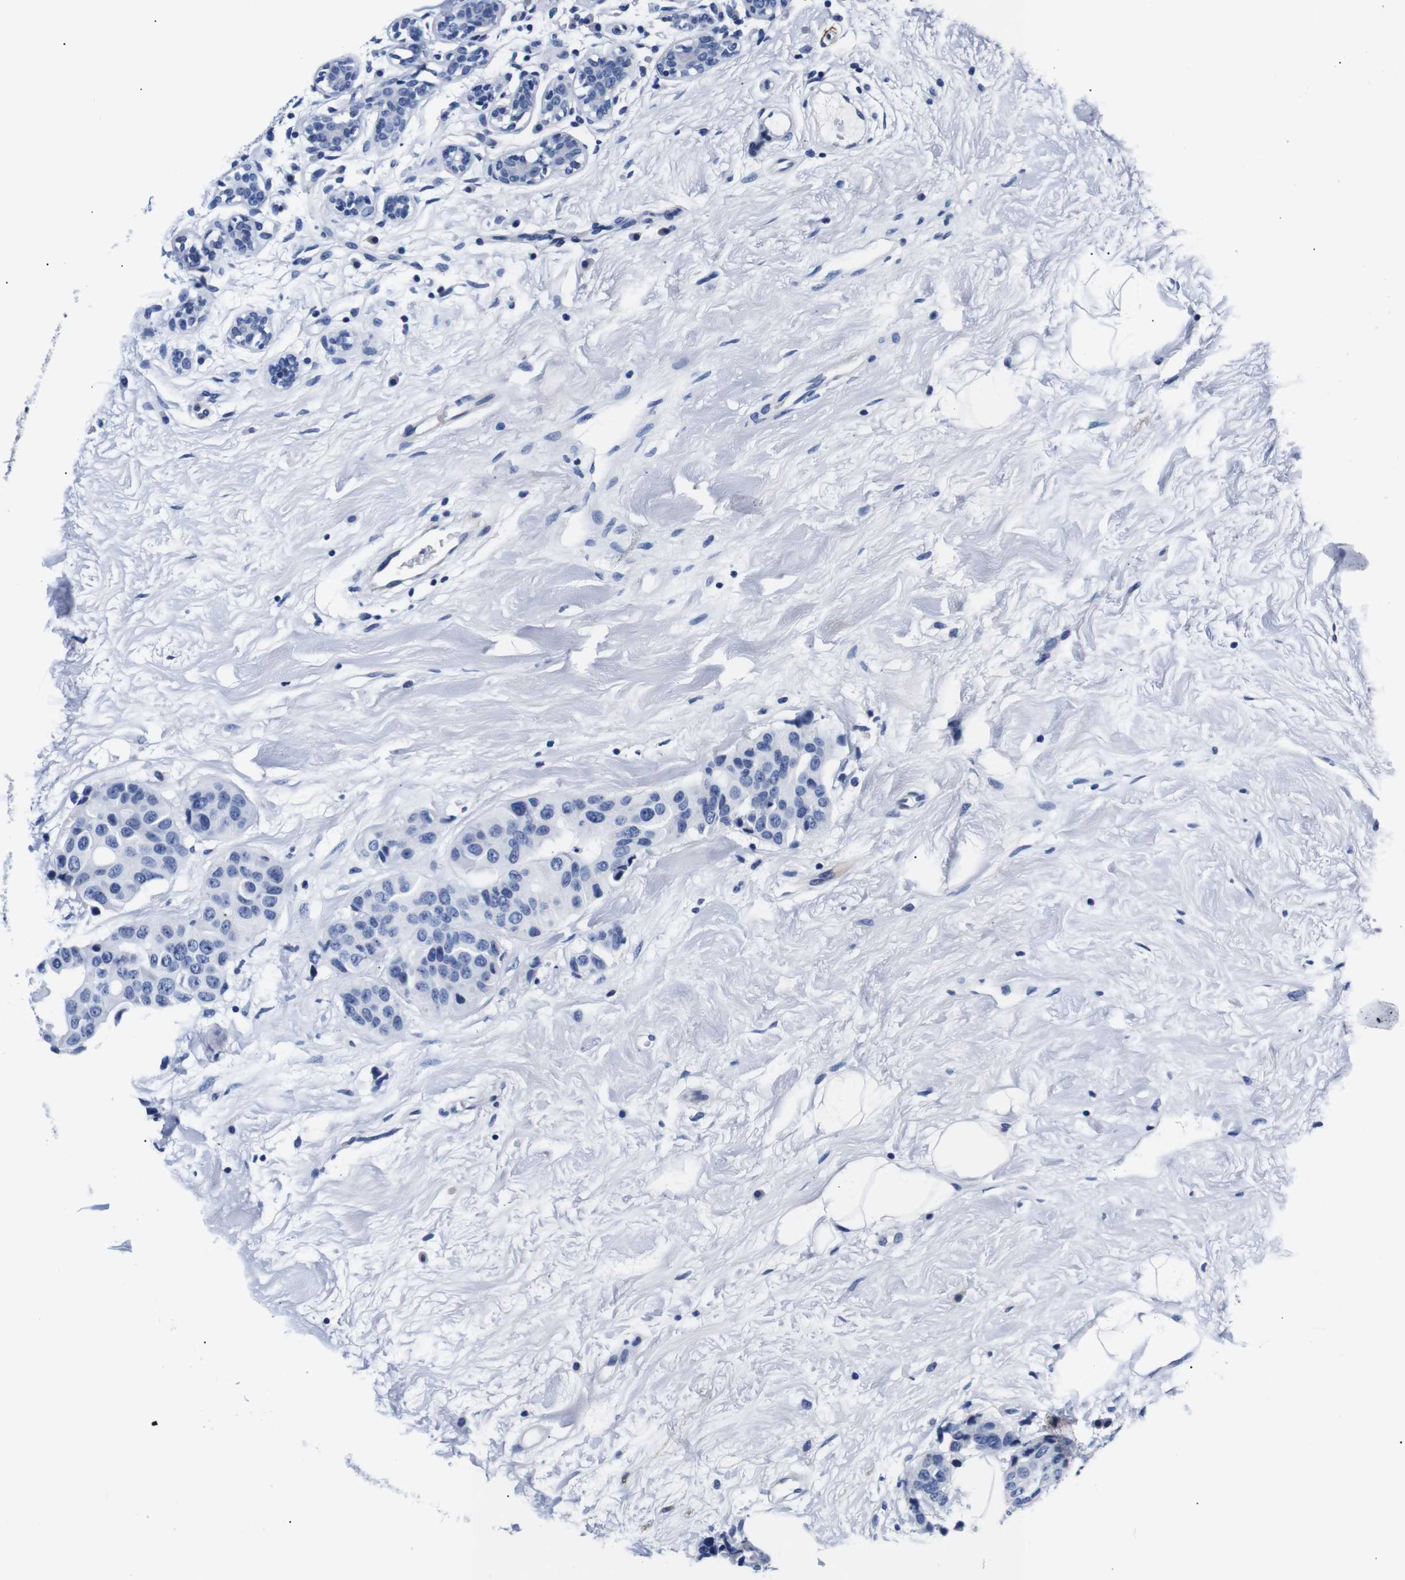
{"staining": {"intensity": "negative", "quantity": "none", "location": "none"}, "tissue": "breast cancer", "cell_type": "Tumor cells", "image_type": "cancer", "snomed": [{"axis": "morphology", "description": "Normal tissue, NOS"}, {"axis": "morphology", "description": "Duct carcinoma"}, {"axis": "topography", "description": "Breast"}], "caption": "Immunohistochemical staining of human breast cancer (invasive ductal carcinoma) reveals no significant staining in tumor cells.", "gene": "GAP43", "patient": {"sex": "female", "age": 39}}